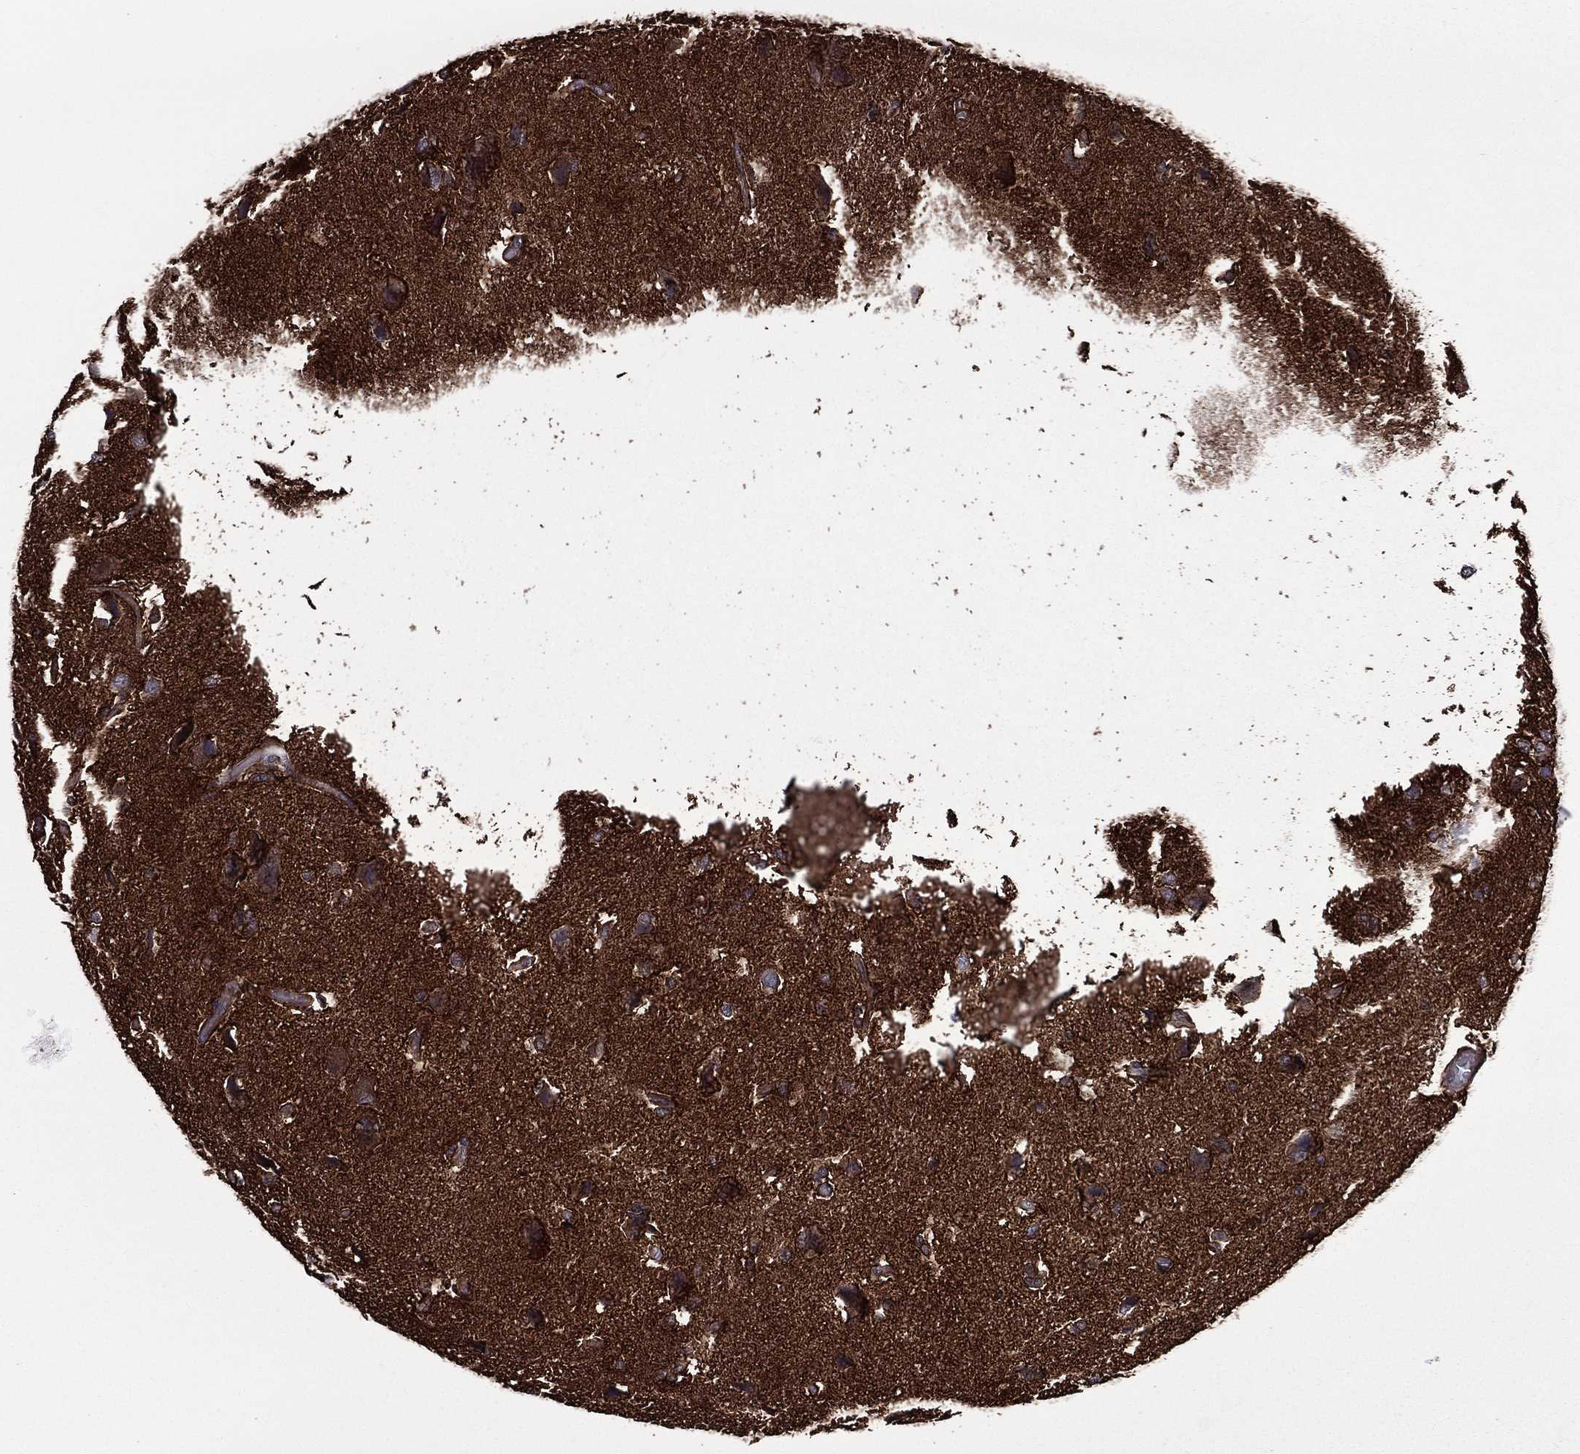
{"staining": {"intensity": "moderate", "quantity": "<25%", "location": "cytoplasmic/membranous"}, "tissue": "glioma", "cell_type": "Tumor cells", "image_type": "cancer", "snomed": [{"axis": "morphology", "description": "Glioma, malignant, High grade"}, {"axis": "topography", "description": "Brain"}], "caption": "Human glioma stained for a protein (brown) exhibits moderate cytoplasmic/membranous positive staining in about <25% of tumor cells.", "gene": "PLPP3", "patient": {"sex": "female", "age": 63}}